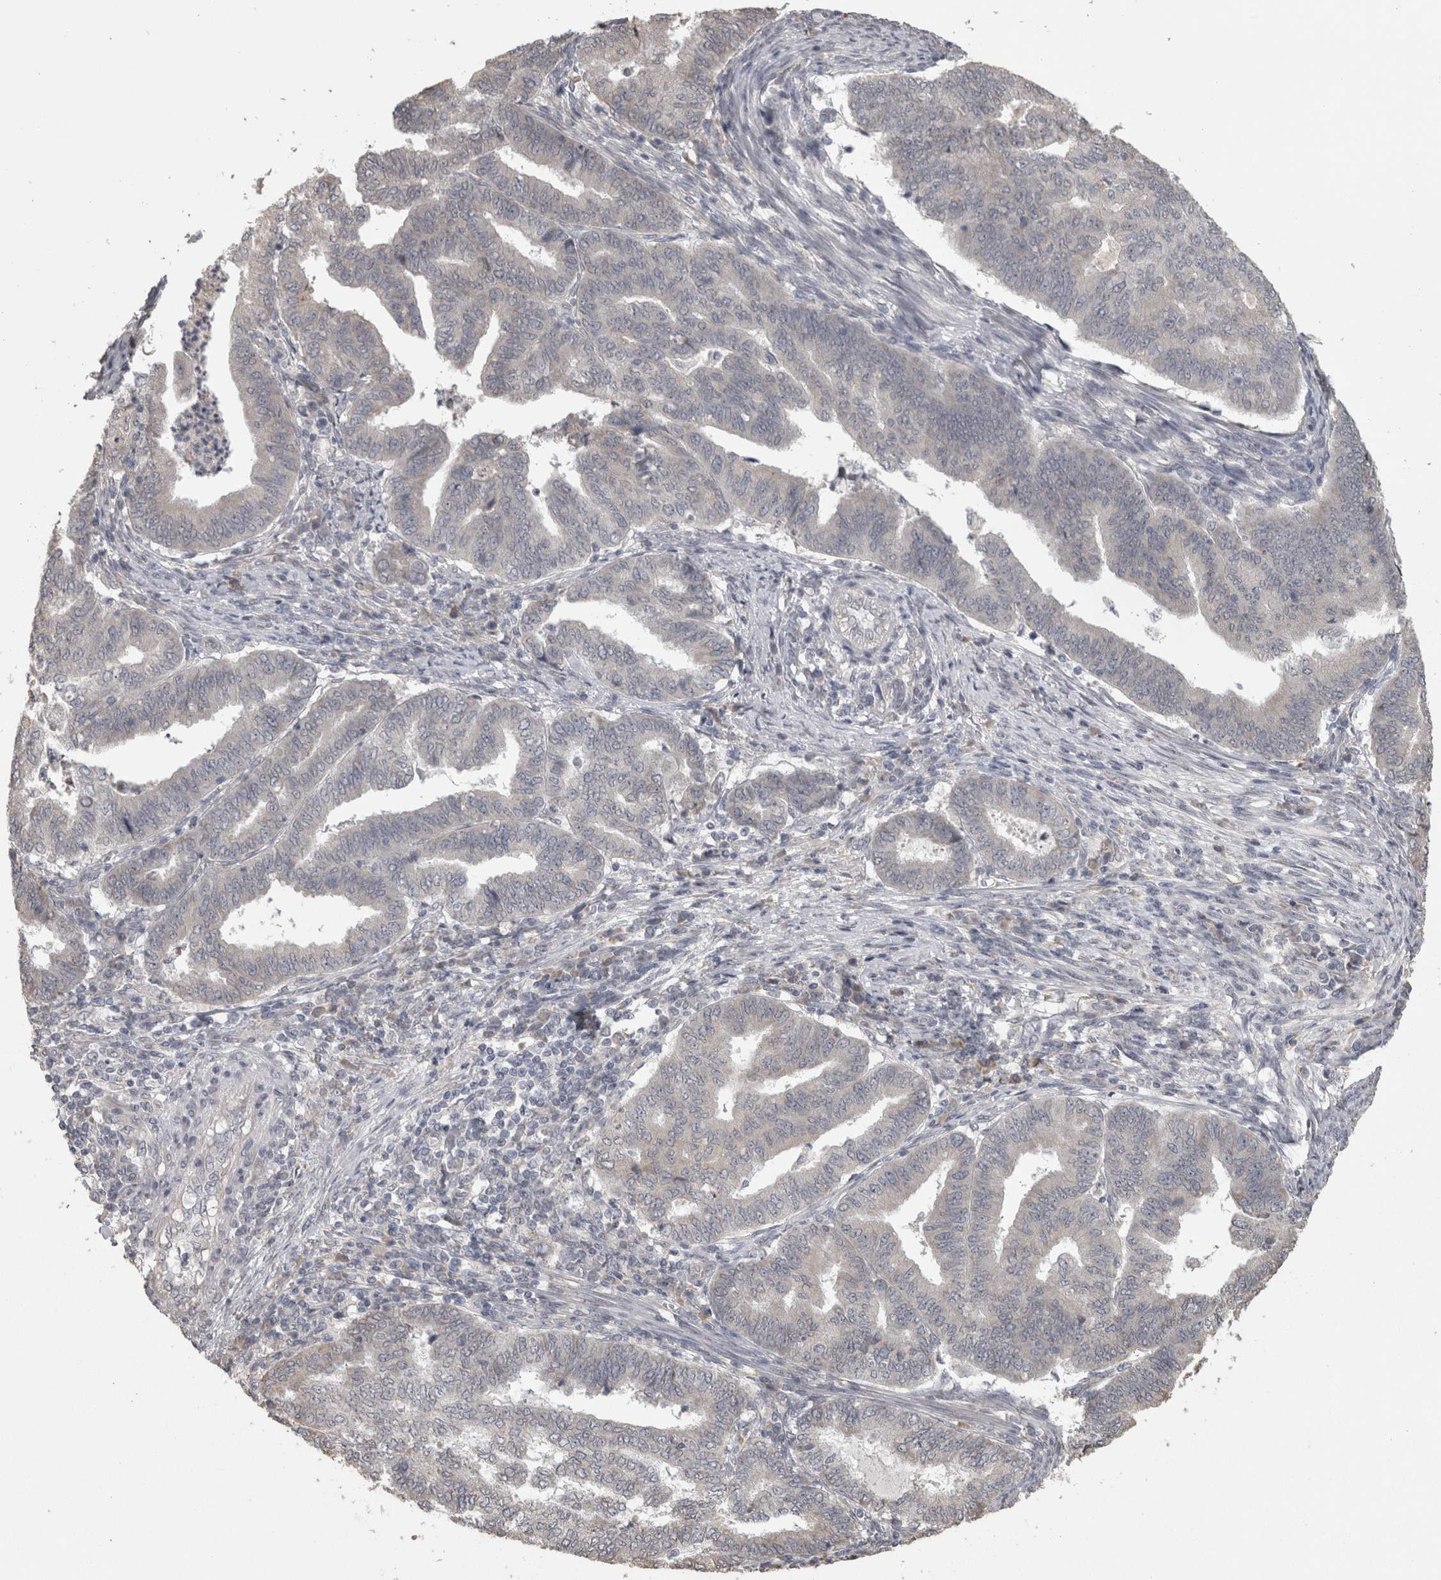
{"staining": {"intensity": "negative", "quantity": "none", "location": "none"}, "tissue": "endometrial cancer", "cell_type": "Tumor cells", "image_type": "cancer", "snomed": [{"axis": "morphology", "description": "Polyp, NOS"}, {"axis": "morphology", "description": "Adenocarcinoma, NOS"}, {"axis": "morphology", "description": "Adenoma, NOS"}, {"axis": "topography", "description": "Endometrium"}], "caption": "High magnification brightfield microscopy of endometrial cancer stained with DAB (3,3'-diaminobenzidine) (brown) and counterstained with hematoxylin (blue): tumor cells show no significant positivity. (DAB (3,3'-diaminobenzidine) IHC with hematoxylin counter stain).", "gene": "RAB29", "patient": {"sex": "female", "age": 79}}